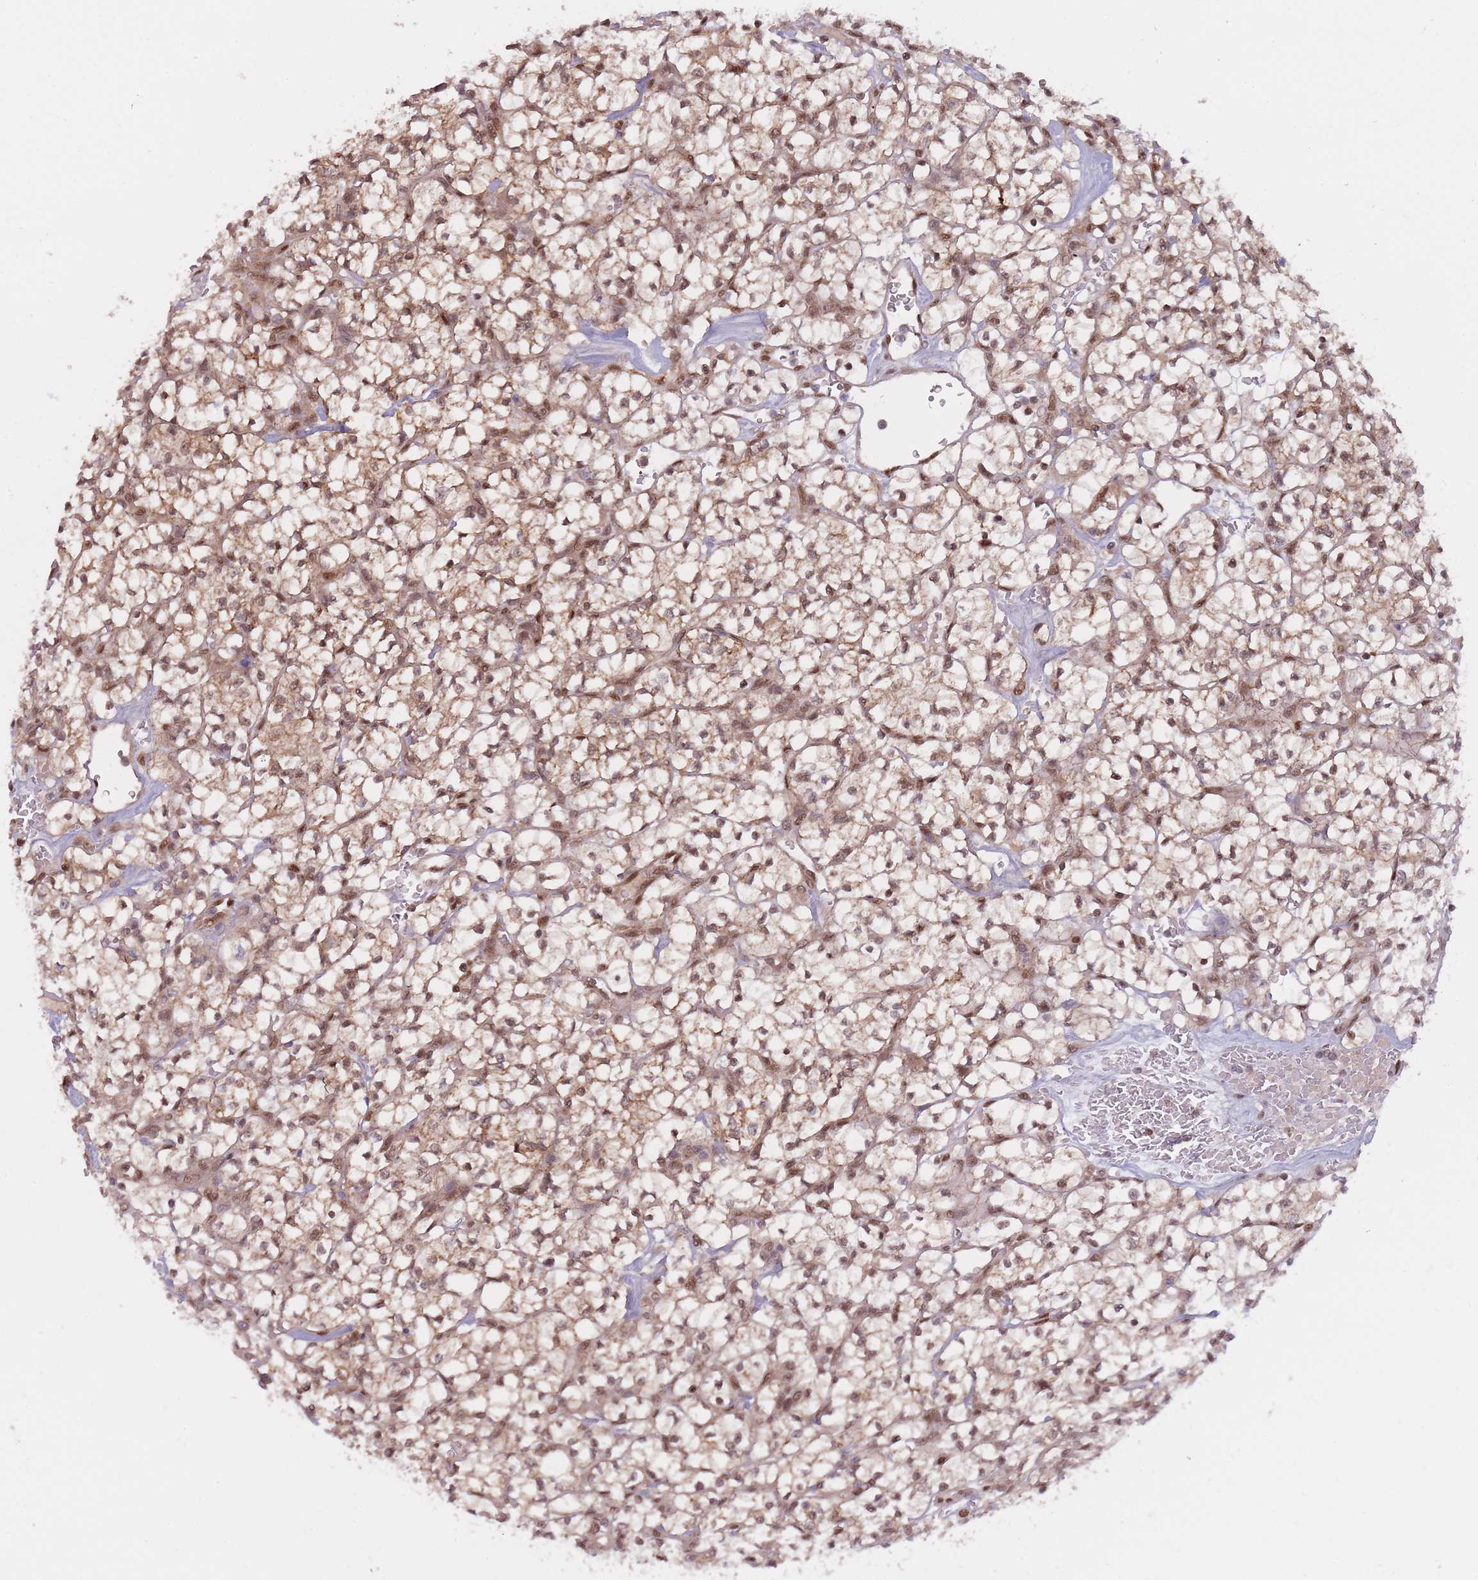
{"staining": {"intensity": "moderate", "quantity": ">75%", "location": "cytoplasmic/membranous,nuclear"}, "tissue": "renal cancer", "cell_type": "Tumor cells", "image_type": "cancer", "snomed": [{"axis": "morphology", "description": "Adenocarcinoma, NOS"}, {"axis": "topography", "description": "Kidney"}], "caption": "A photomicrograph of renal cancer stained for a protein reveals moderate cytoplasmic/membranous and nuclear brown staining in tumor cells.", "gene": "NSFL1C", "patient": {"sex": "female", "age": 64}}